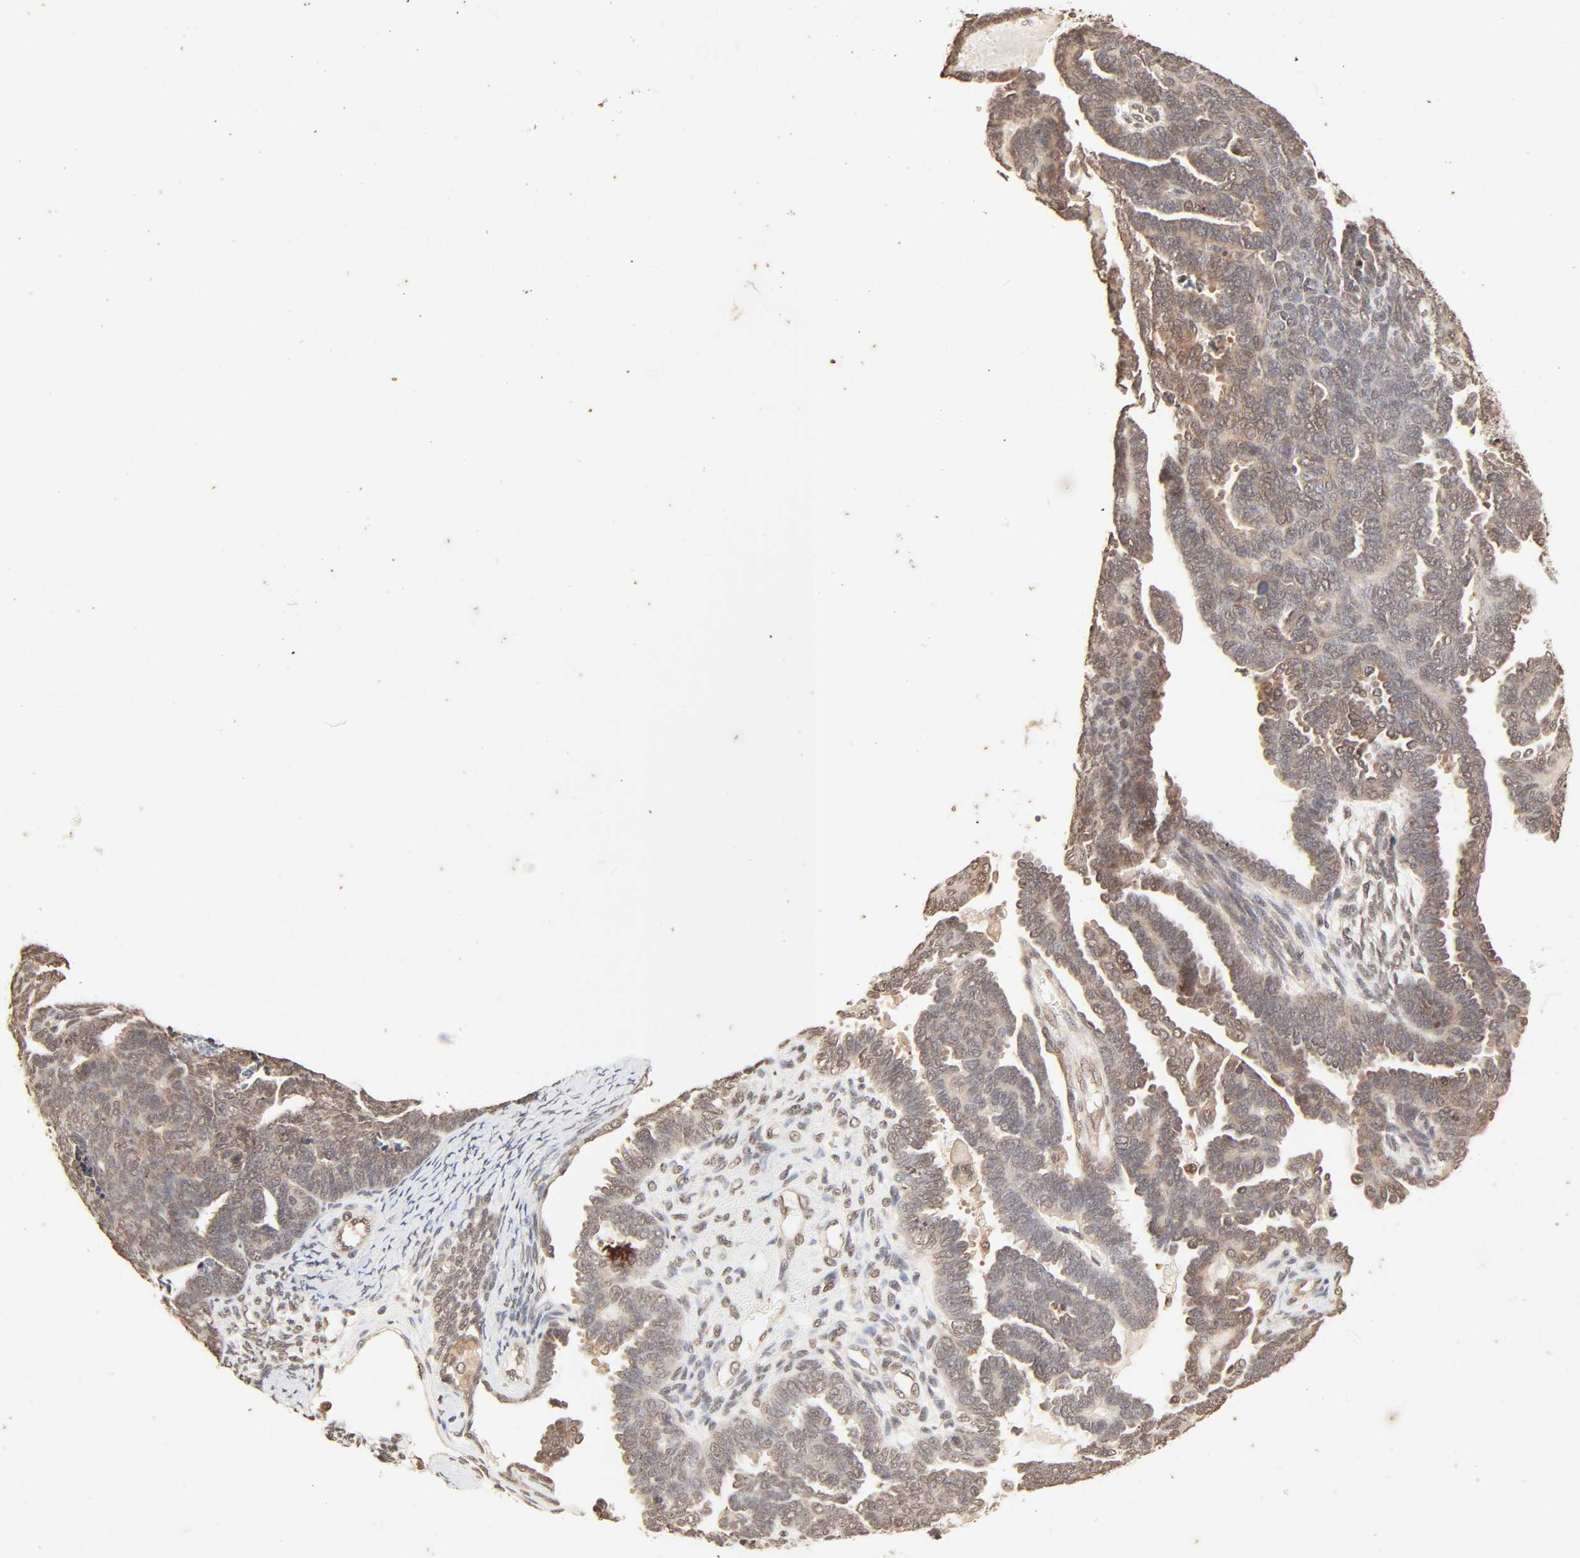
{"staining": {"intensity": "moderate", "quantity": ">75%", "location": "cytoplasmic/membranous,nuclear"}, "tissue": "endometrial cancer", "cell_type": "Tumor cells", "image_type": "cancer", "snomed": [{"axis": "morphology", "description": "Neoplasm, malignant, NOS"}, {"axis": "topography", "description": "Endometrium"}], "caption": "A brown stain labels moderate cytoplasmic/membranous and nuclear positivity of a protein in human malignant neoplasm (endometrial) tumor cells.", "gene": "TBL1X", "patient": {"sex": "female", "age": 74}}